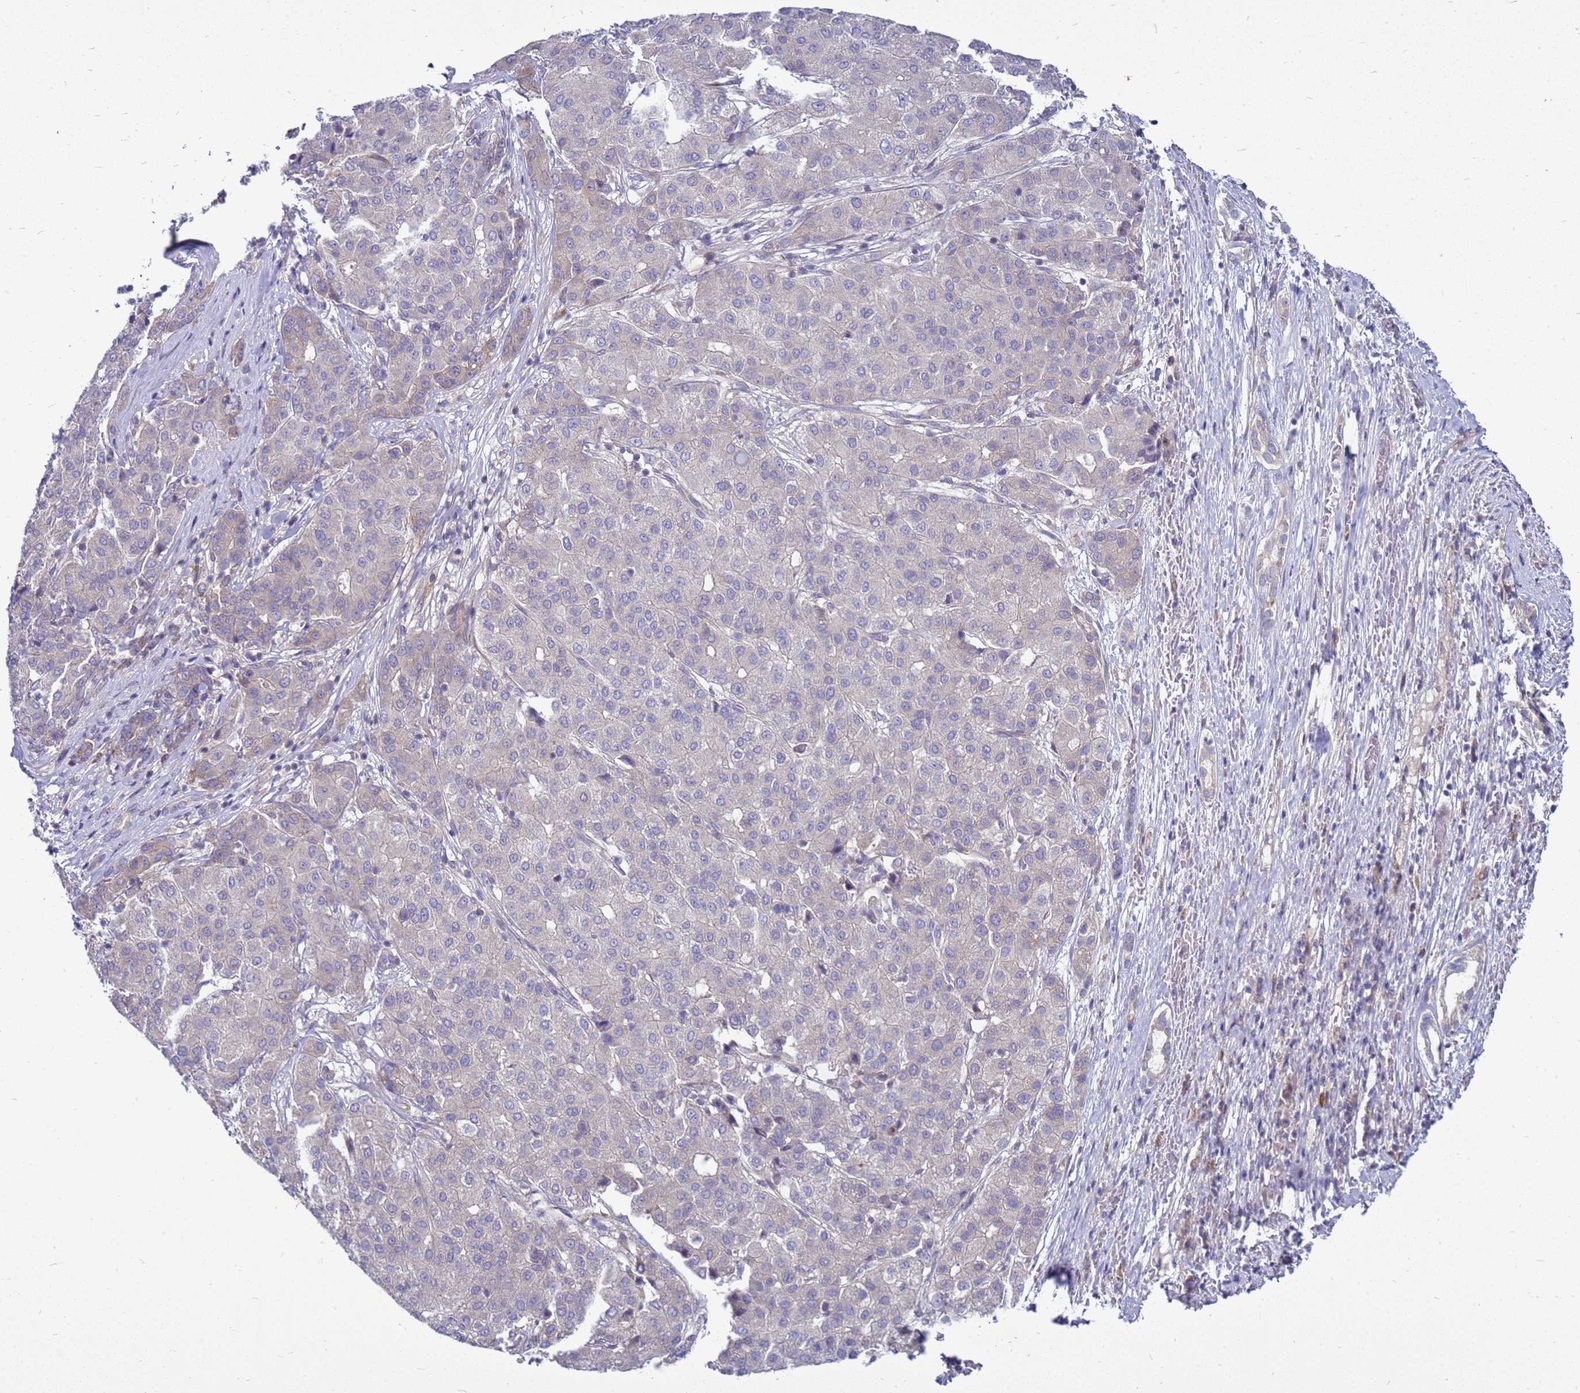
{"staining": {"intensity": "negative", "quantity": "none", "location": "none"}, "tissue": "liver cancer", "cell_type": "Tumor cells", "image_type": "cancer", "snomed": [{"axis": "morphology", "description": "Carcinoma, Hepatocellular, NOS"}, {"axis": "topography", "description": "Liver"}], "caption": "Immunohistochemistry micrograph of liver cancer (hepatocellular carcinoma) stained for a protein (brown), which shows no positivity in tumor cells.", "gene": "MON1B", "patient": {"sex": "male", "age": 65}}